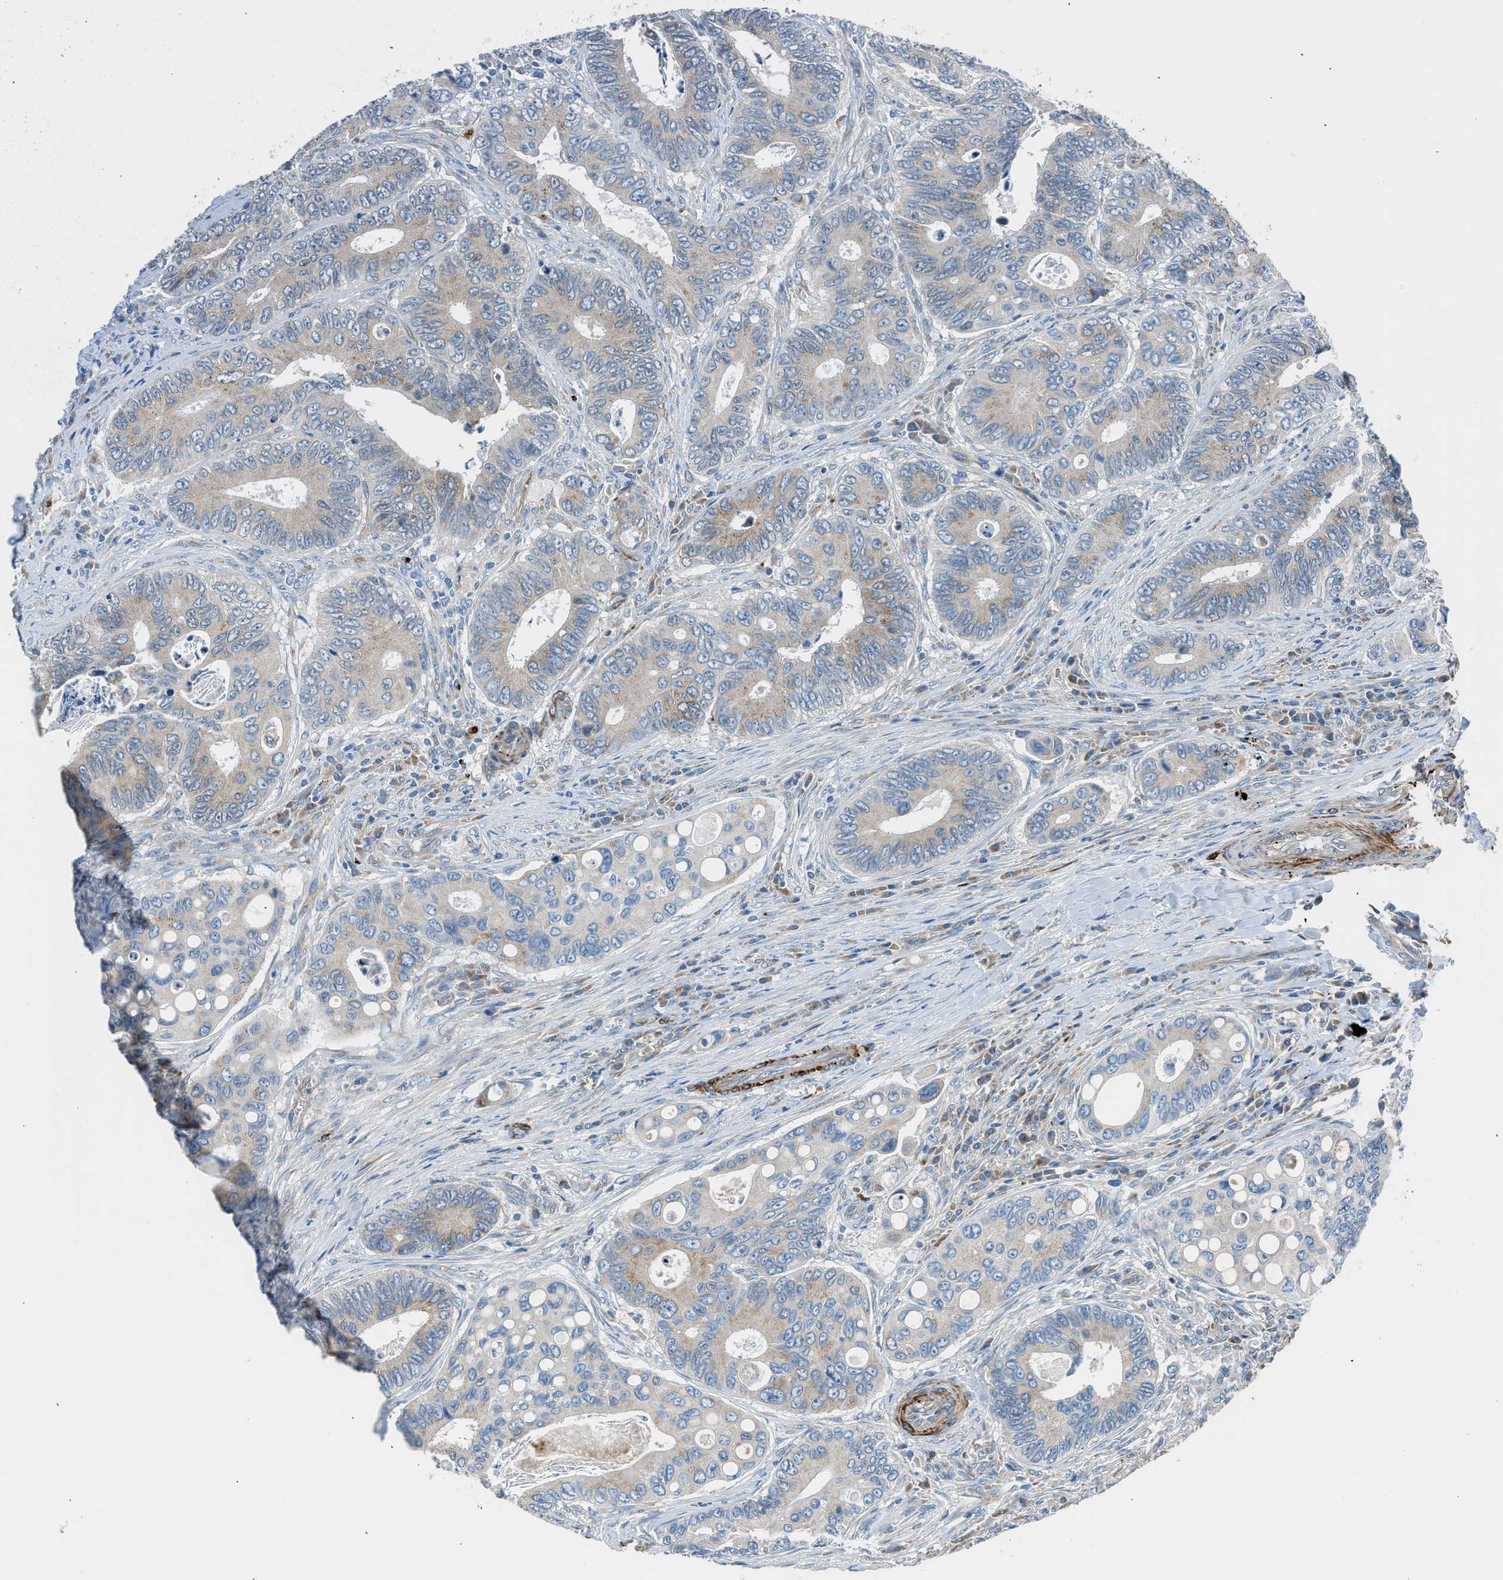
{"staining": {"intensity": "weak", "quantity": "<25%", "location": "cytoplasmic/membranous"}, "tissue": "colorectal cancer", "cell_type": "Tumor cells", "image_type": "cancer", "snomed": [{"axis": "morphology", "description": "Inflammation, NOS"}, {"axis": "morphology", "description": "Adenocarcinoma, NOS"}, {"axis": "topography", "description": "Colon"}], "caption": "Immunohistochemical staining of human colorectal adenocarcinoma exhibits no significant positivity in tumor cells.", "gene": "LMBR1", "patient": {"sex": "male", "age": 72}}